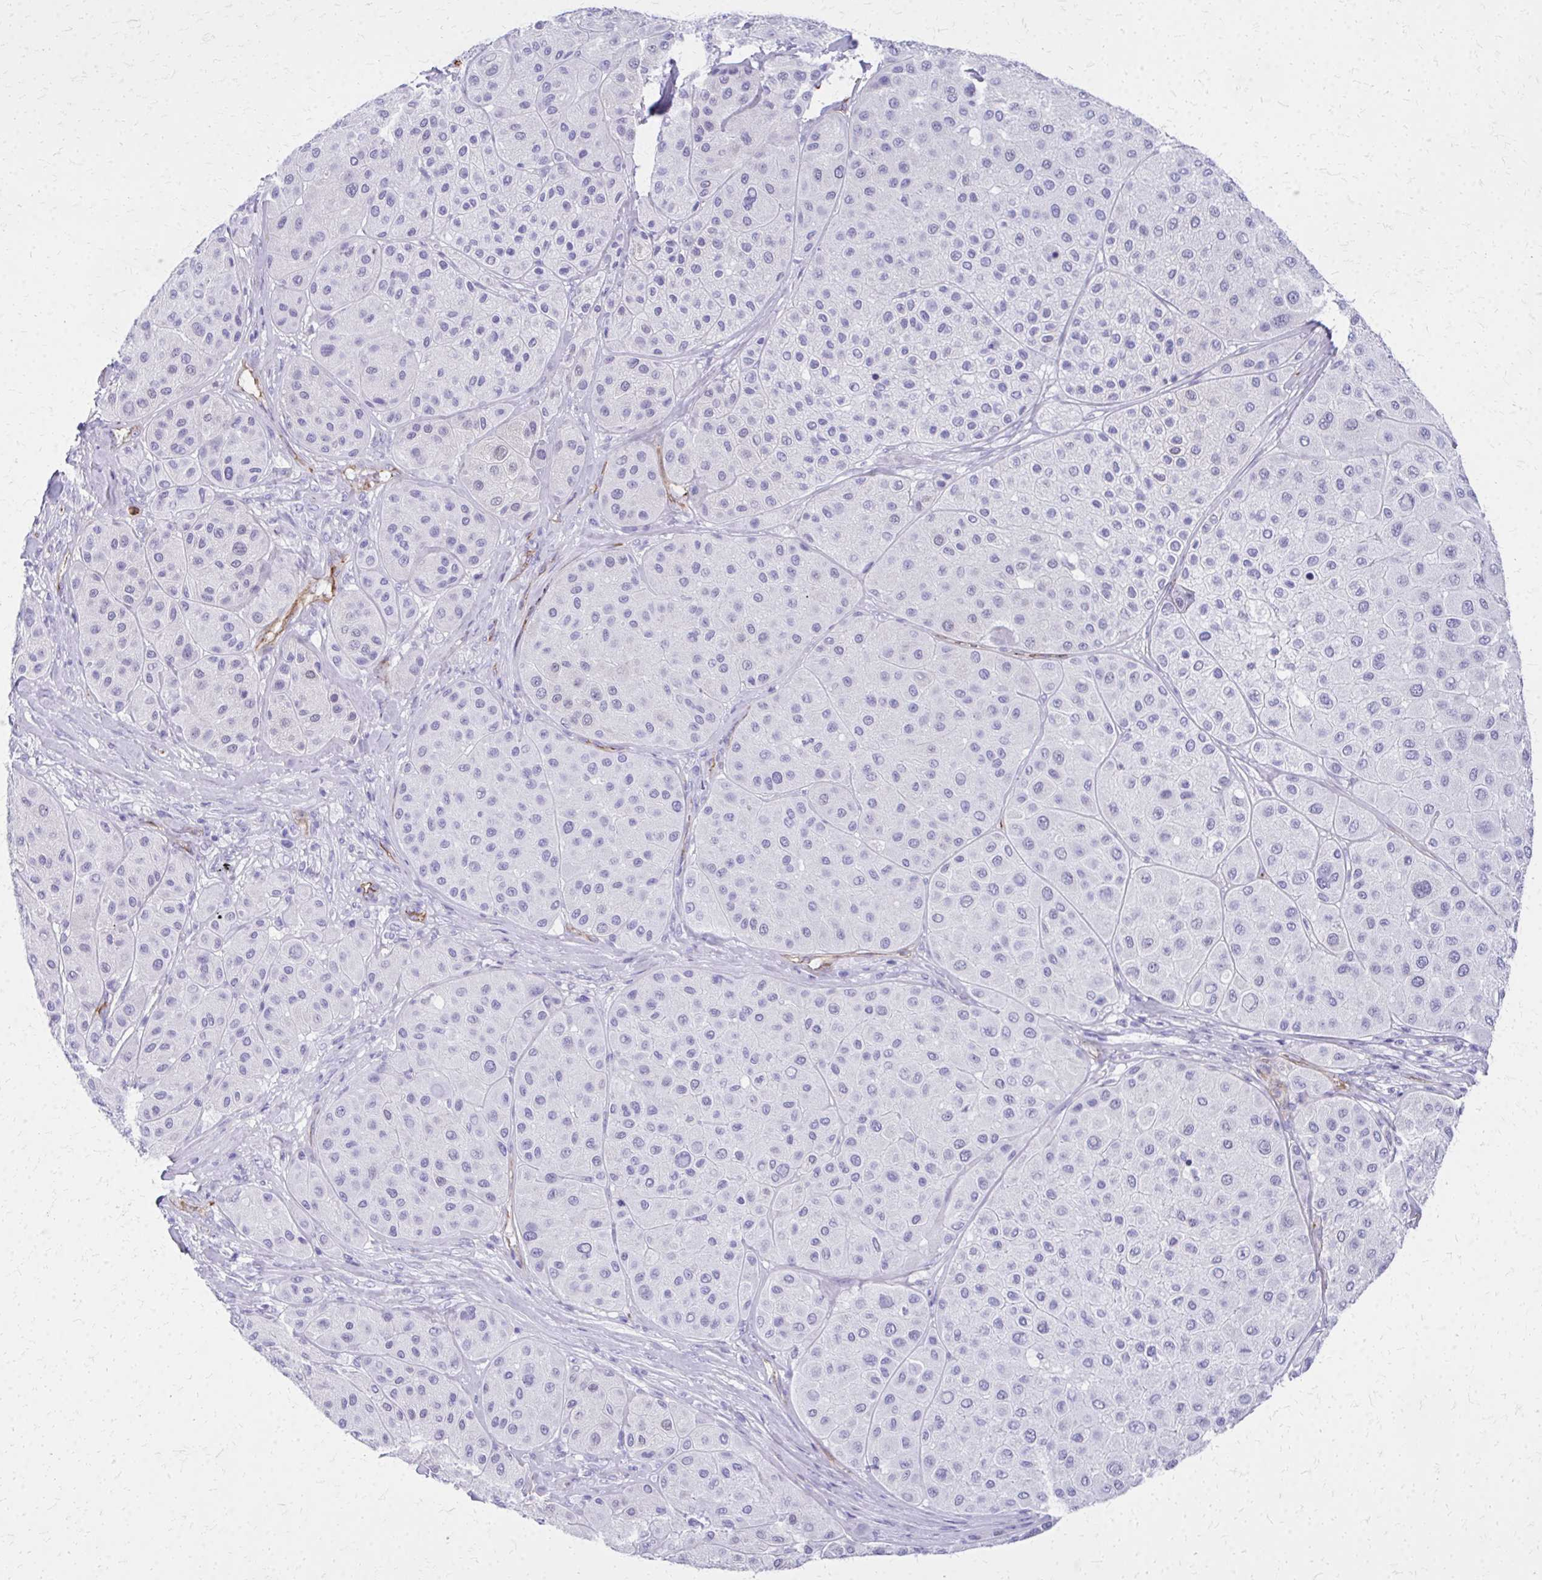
{"staining": {"intensity": "negative", "quantity": "none", "location": "none"}, "tissue": "melanoma", "cell_type": "Tumor cells", "image_type": "cancer", "snomed": [{"axis": "morphology", "description": "Malignant melanoma, Metastatic site"}, {"axis": "topography", "description": "Smooth muscle"}], "caption": "Melanoma was stained to show a protein in brown. There is no significant expression in tumor cells.", "gene": "TPSG1", "patient": {"sex": "male", "age": 41}}